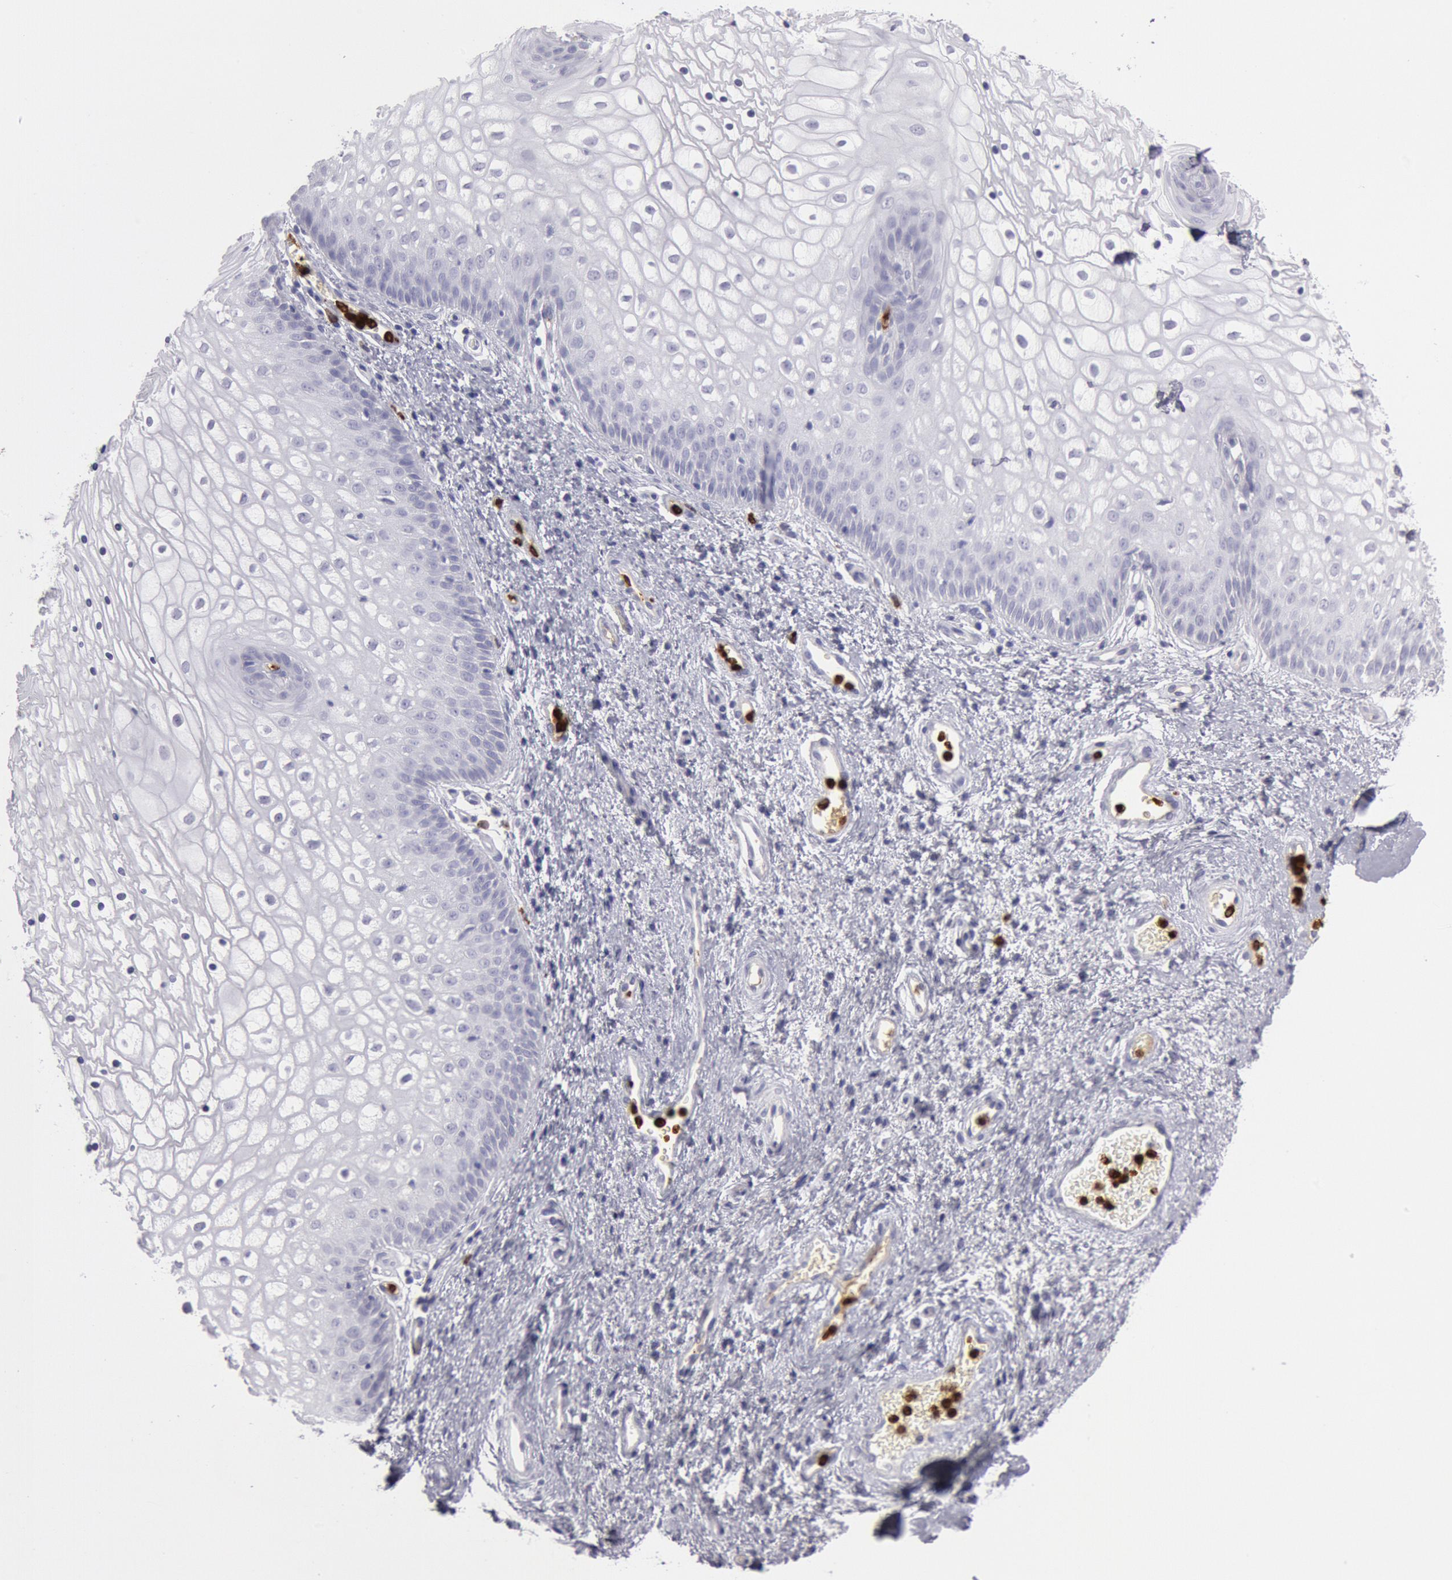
{"staining": {"intensity": "negative", "quantity": "none", "location": "none"}, "tissue": "vagina", "cell_type": "Squamous epithelial cells", "image_type": "normal", "snomed": [{"axis": "morphology", "description": "Normal tissue, NOS"}, {"axis": "topography", "description": "Vagina"}], "caption": "This is a photomicrograph of IHC staining of normal vagina, which shows no staining in squamous epithelial cells. (Stains: DAB immunohistochemistry (IHC) with hematoxylin counter stain, Microscopy: brightfield microscopy at high magnification).", "gene": "FCN1", "patient": {"sex": "female", "age": 34}}